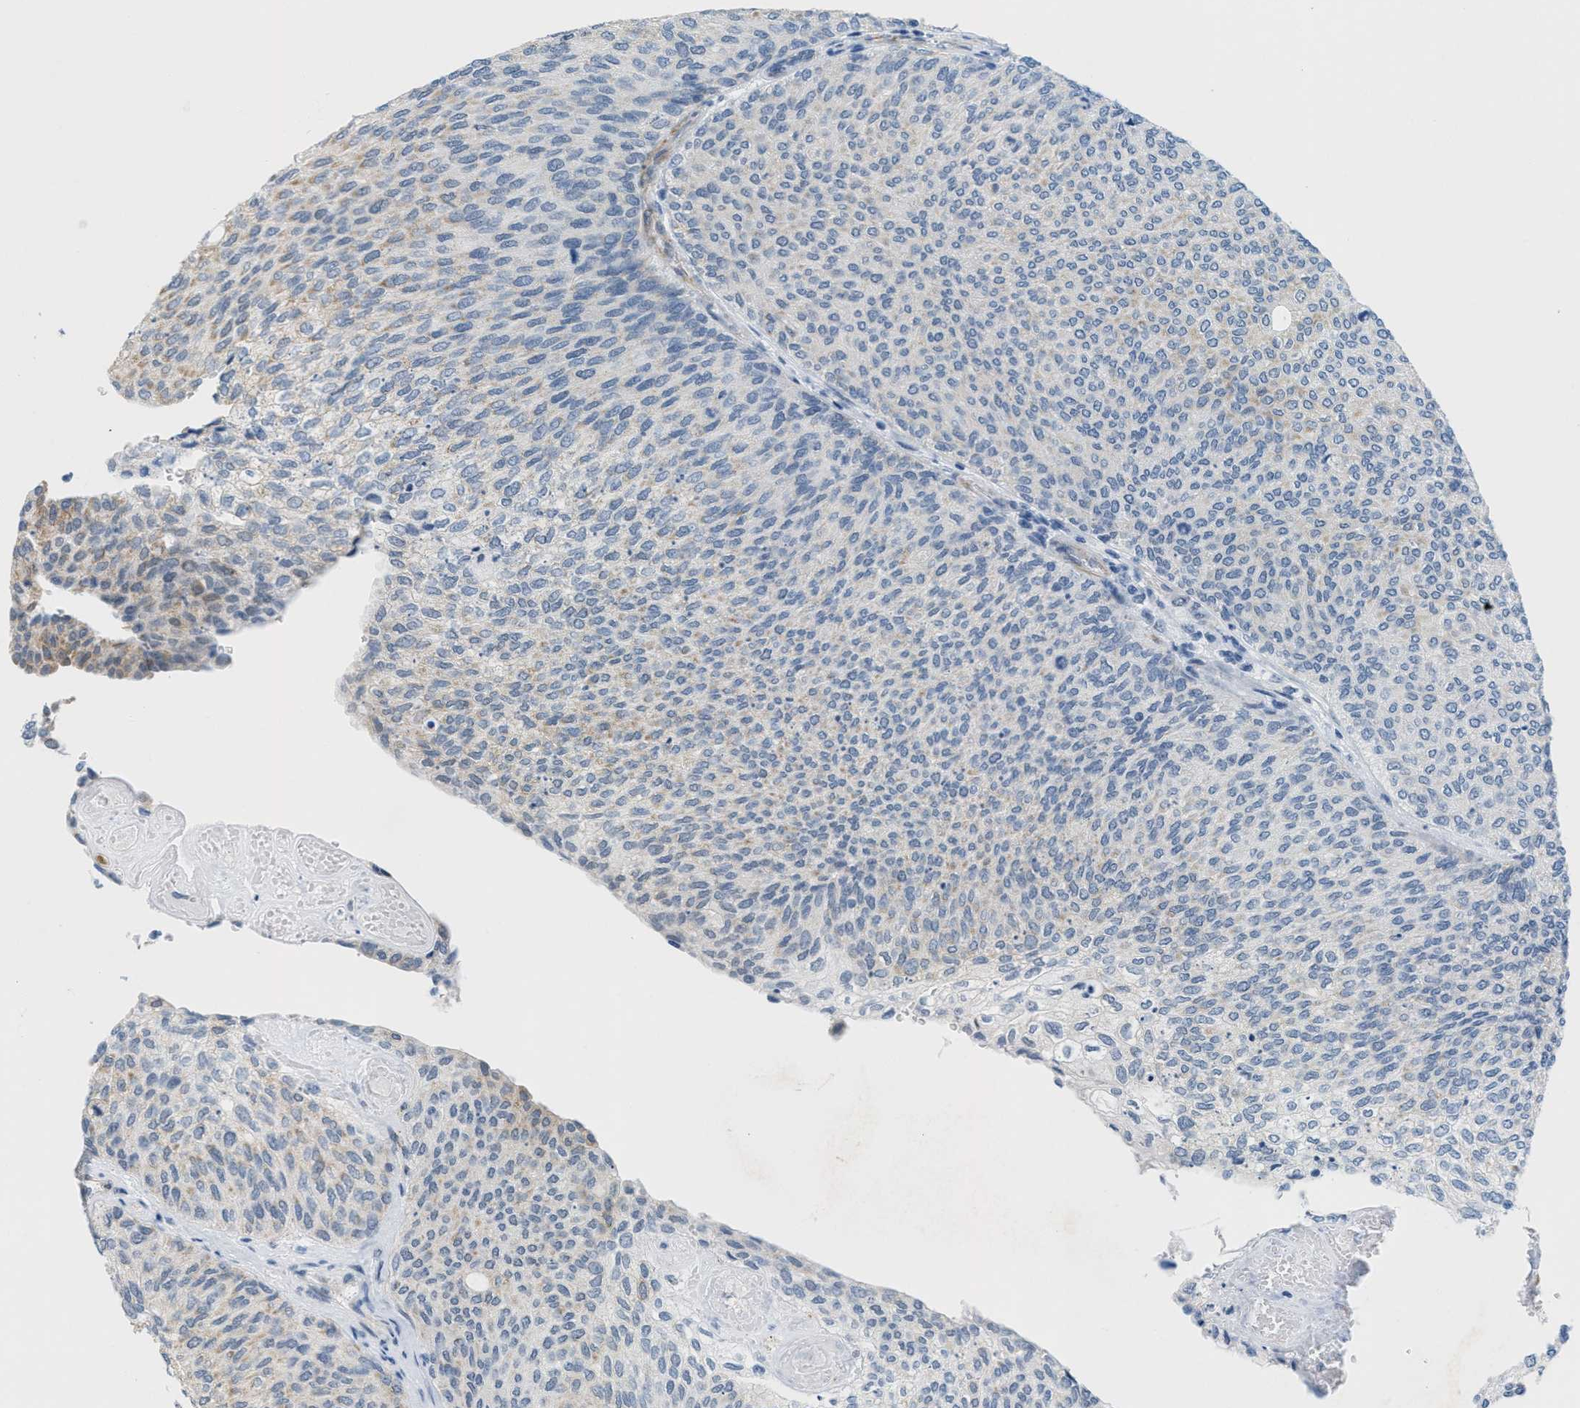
{"staining": {"intensity": "weak", "quantity": "<25%", "location": "cytoplasmic/membranous"}, "tissue": "urothelial cancer", "cell_type": "Tumor cells", "image_type": "cancer", "snomed": [{"axis": "morphology", "description": "Urothelial carcinoma, Low grade"}, {"axis": "topography", "description": "Urinary bladder"}], "caption": "This is an immunohistochemistry (IHC) image of human urothelial carcinoma (low-grade). There is no staining in tumor cells.", "gene": "HS3ST2", "patient": {"sex": "female", "age": 79}}